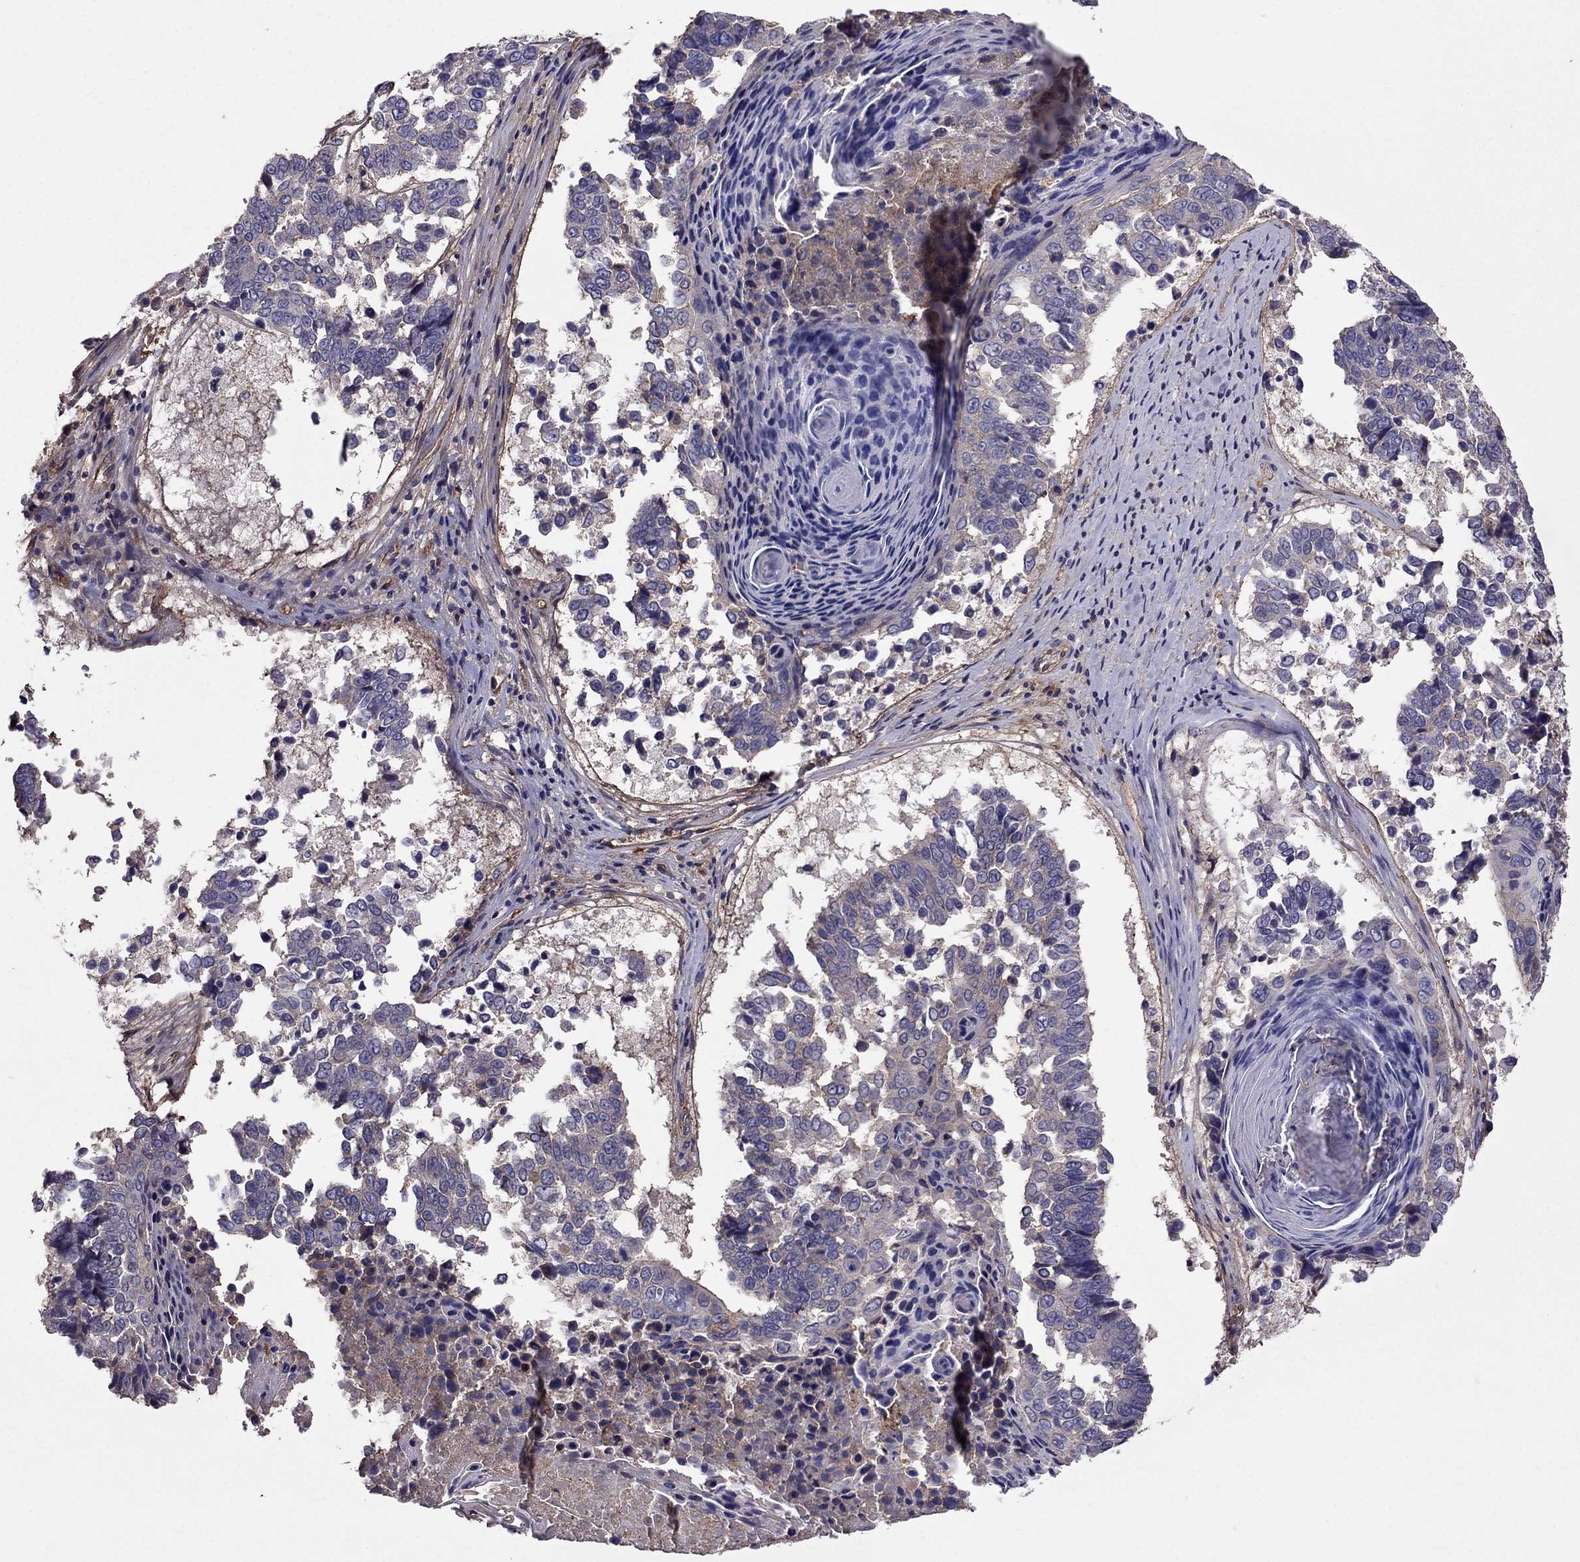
{"staining": {"intensity": "weak", "quantity": "<25%", "location": "cytoplasmic/membranous"}, "tissue": "lung cancer", "cell_type": "Tumor cells", "image_type": "cancer", "snomed": [{"axis": "morphology", "description": "Squamous cell carcinoma, NOS"}, {"axis": "topography", "description": "Lung"}], "caption": "Immunohistochemistry image of neoplastic tissue: human lung squamous cell carcinoma stained with DAB displays no significant protein positivity in tumor cells.", "gene": "ITGB1", "patient": {"sex": "male", "age": 73}}